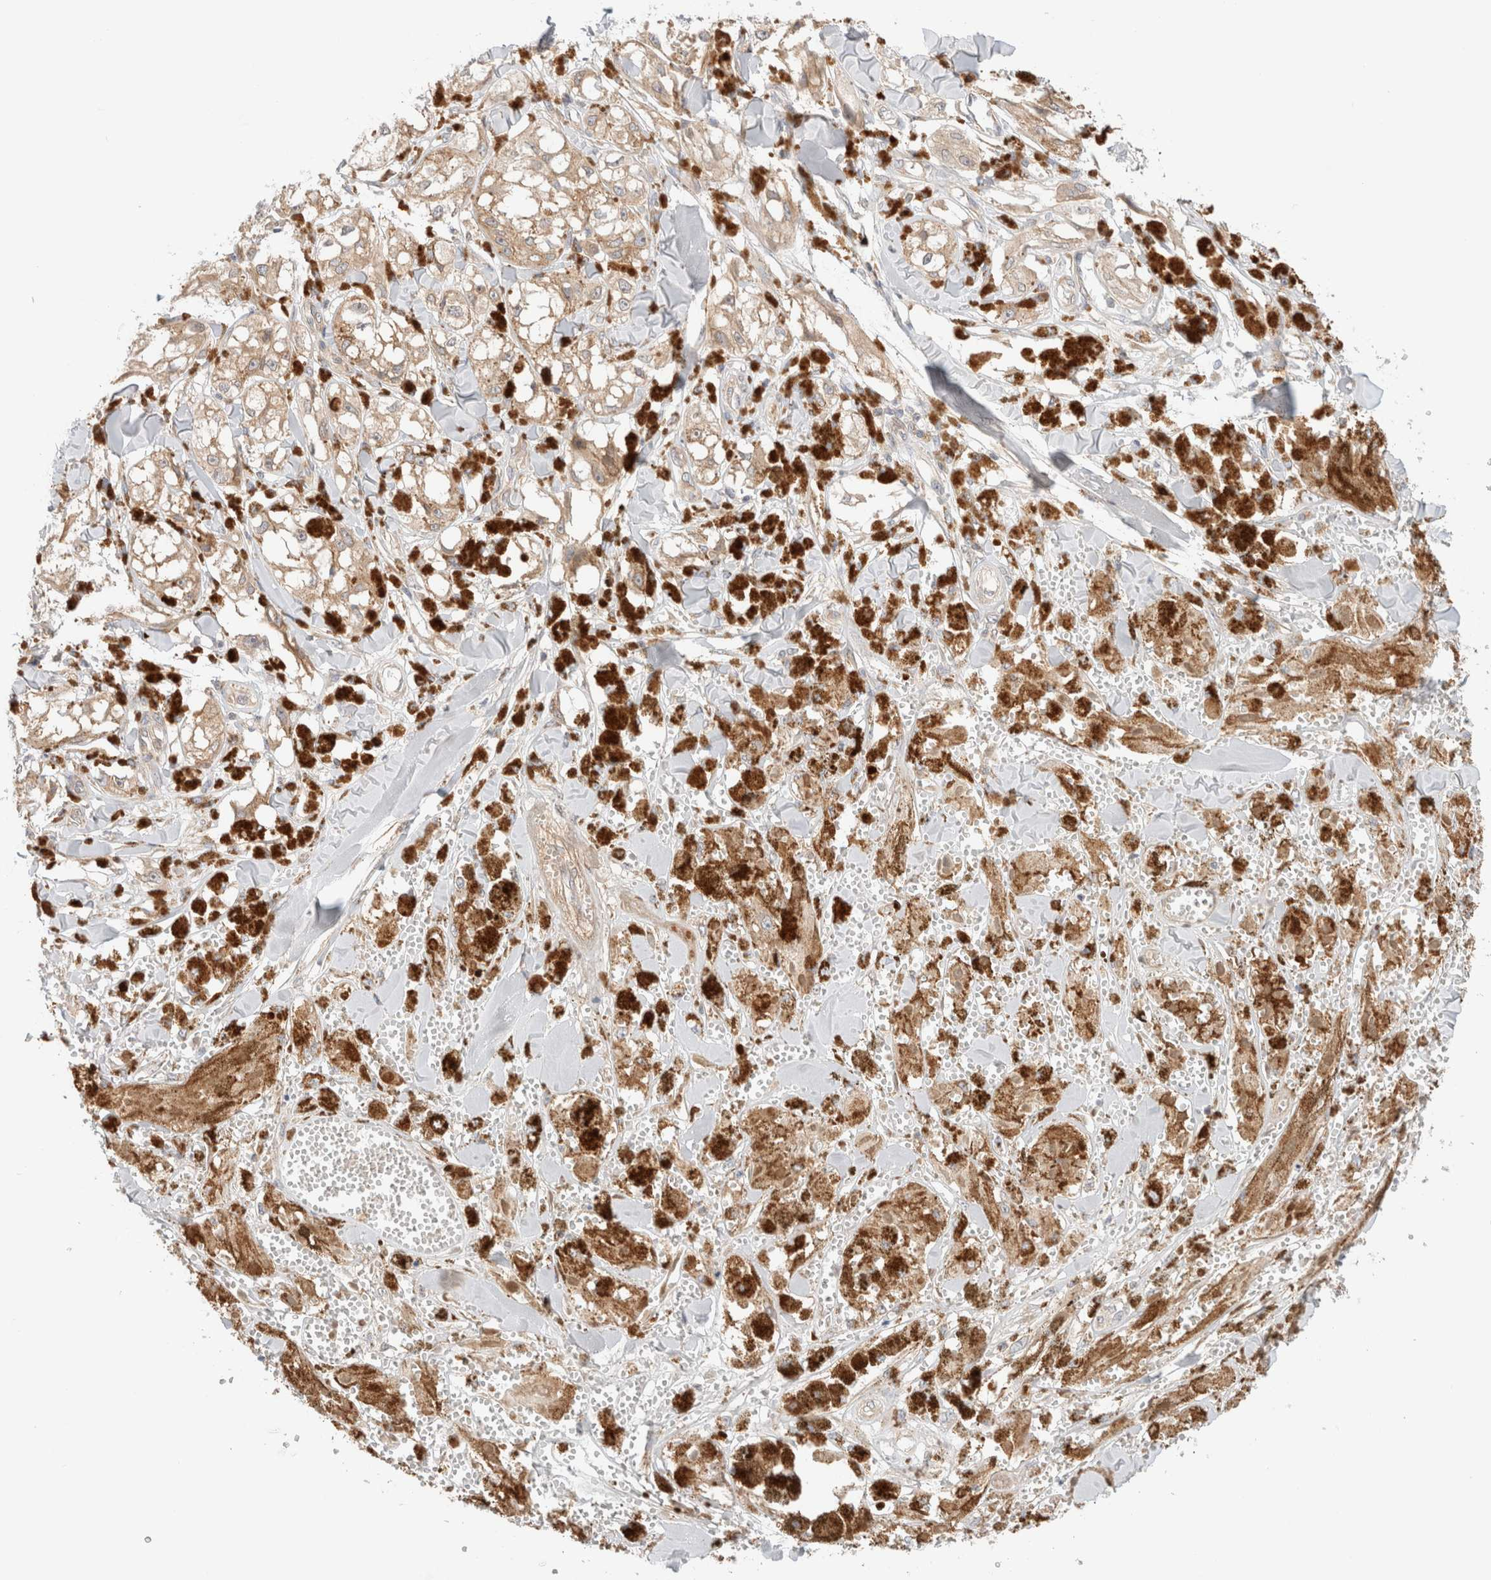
{"staining": {"intensity": "moderate", "quantity": ">75%", "location": "cytoplasmic/membranous"}, "tissue": "melanoma", "cell_type": "Tumor cells", "image_type": "cancer", "snomed": [{"axis": "morphology", "description": "Malignant melanoma, NOS"}, {"axis": "topography", "description": "Skin"}], "caption": "A brown stain labels moderate cytoplasmic/membranous positivity of a protein in melanoma tumor cells. (Stains: DAB in brown, nuclei in blue, Microscopy: brightfield microscopy at high magnification).", "gene": "MARK3", "patient": {"sex": "male", "age": 88}}